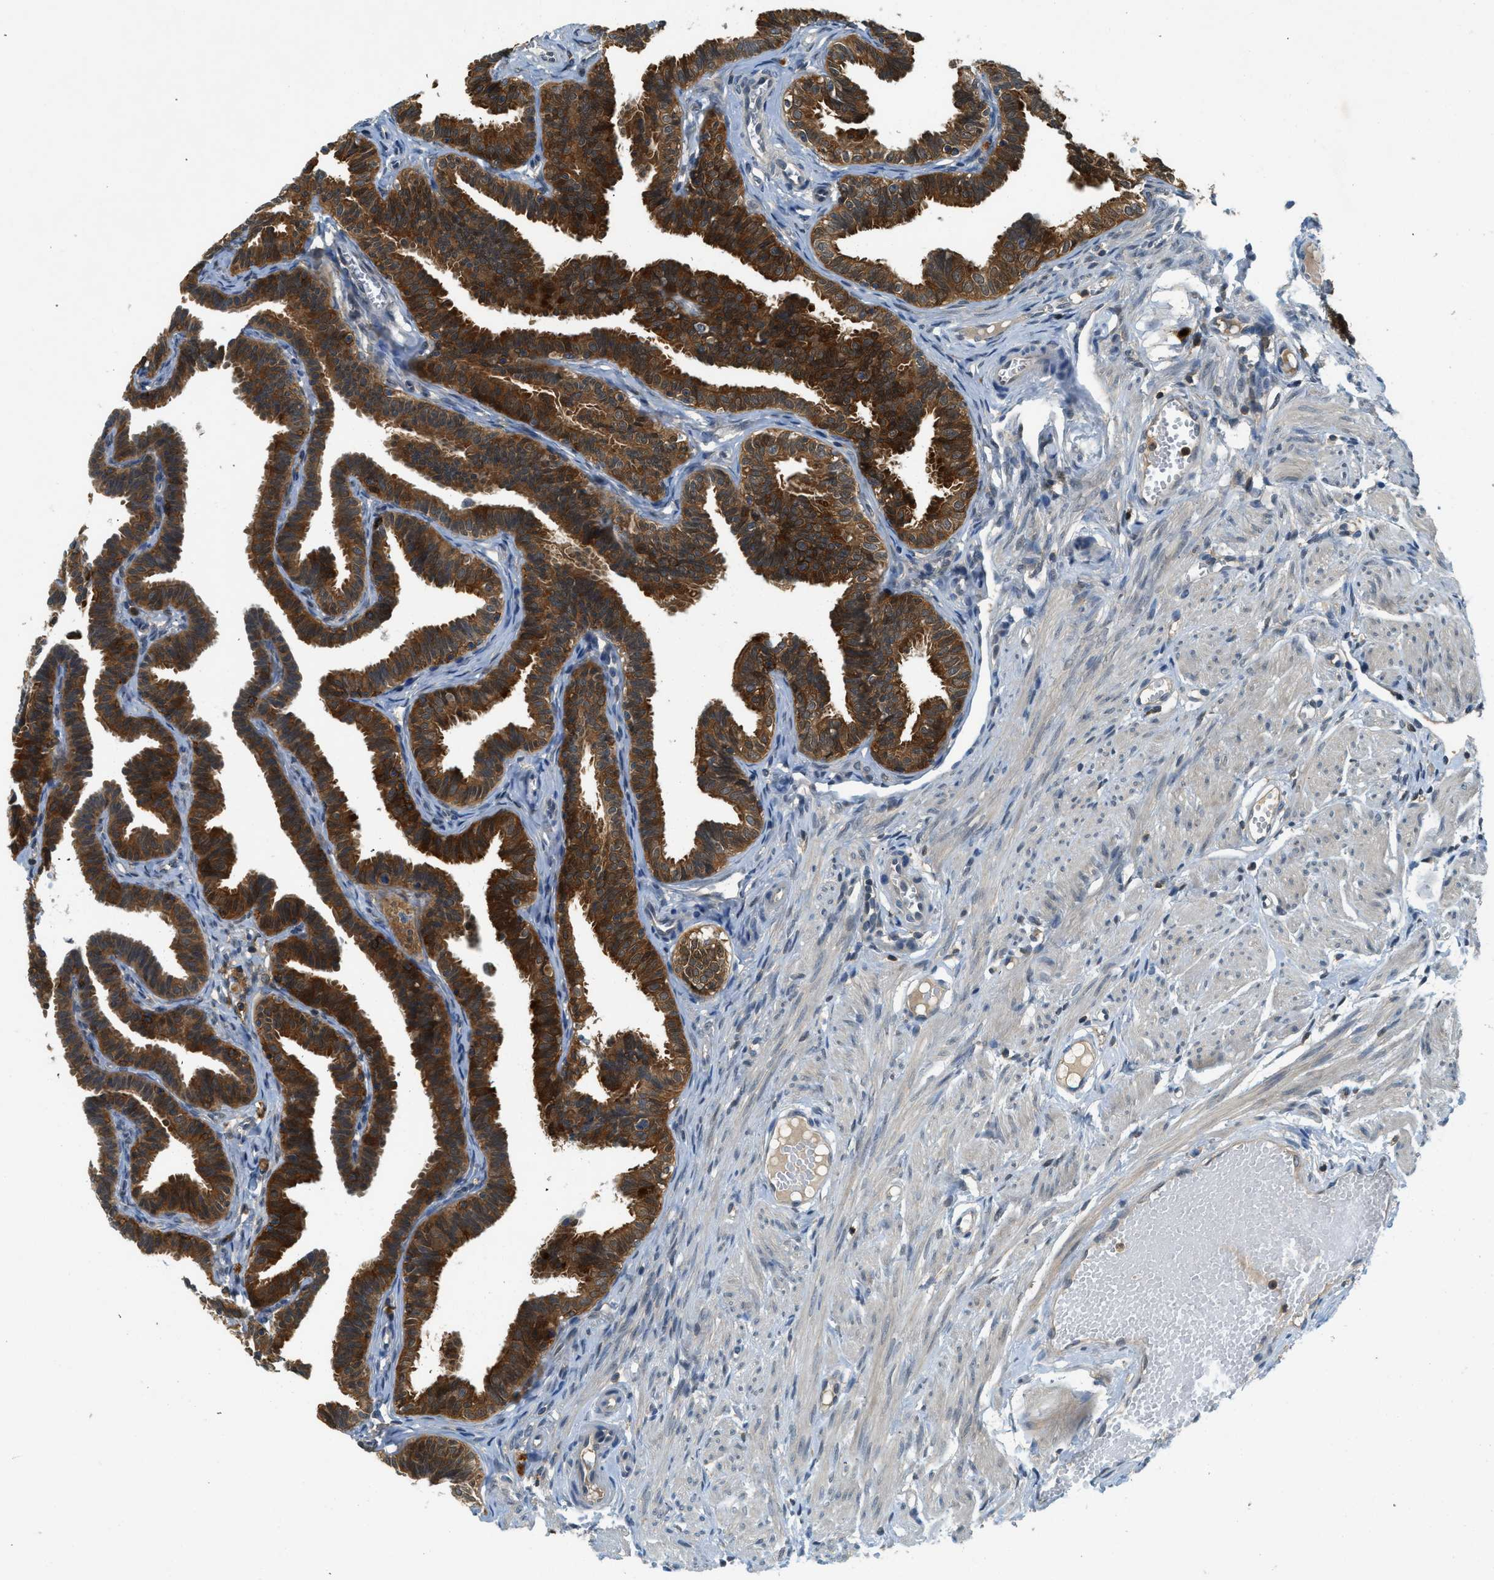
{"staining": {"intensity": "strong", "quantity": ">75%", "location": "cytoplasmic/membranous,nuclear"}, "tissue": "fallopian tube", "cell_type": "Glandular cells", "image_type": "normal", "snomed": [{"axis": "morphology", "description": "Normal tissue, NOS"}, {"axis": "topography", "description": "Fallopian tube"}, {"axis": "topography", "description": "Ovary"}], "caption": "This is an image of immunohistochemistry (IHC) staining of normal fallopian tube, which shows strong positivity in the cytoplasmic/membranous,nuclear of glandular cells.", "gene": "GMPPB", "patient": {"sex": "female", "age": 23}}